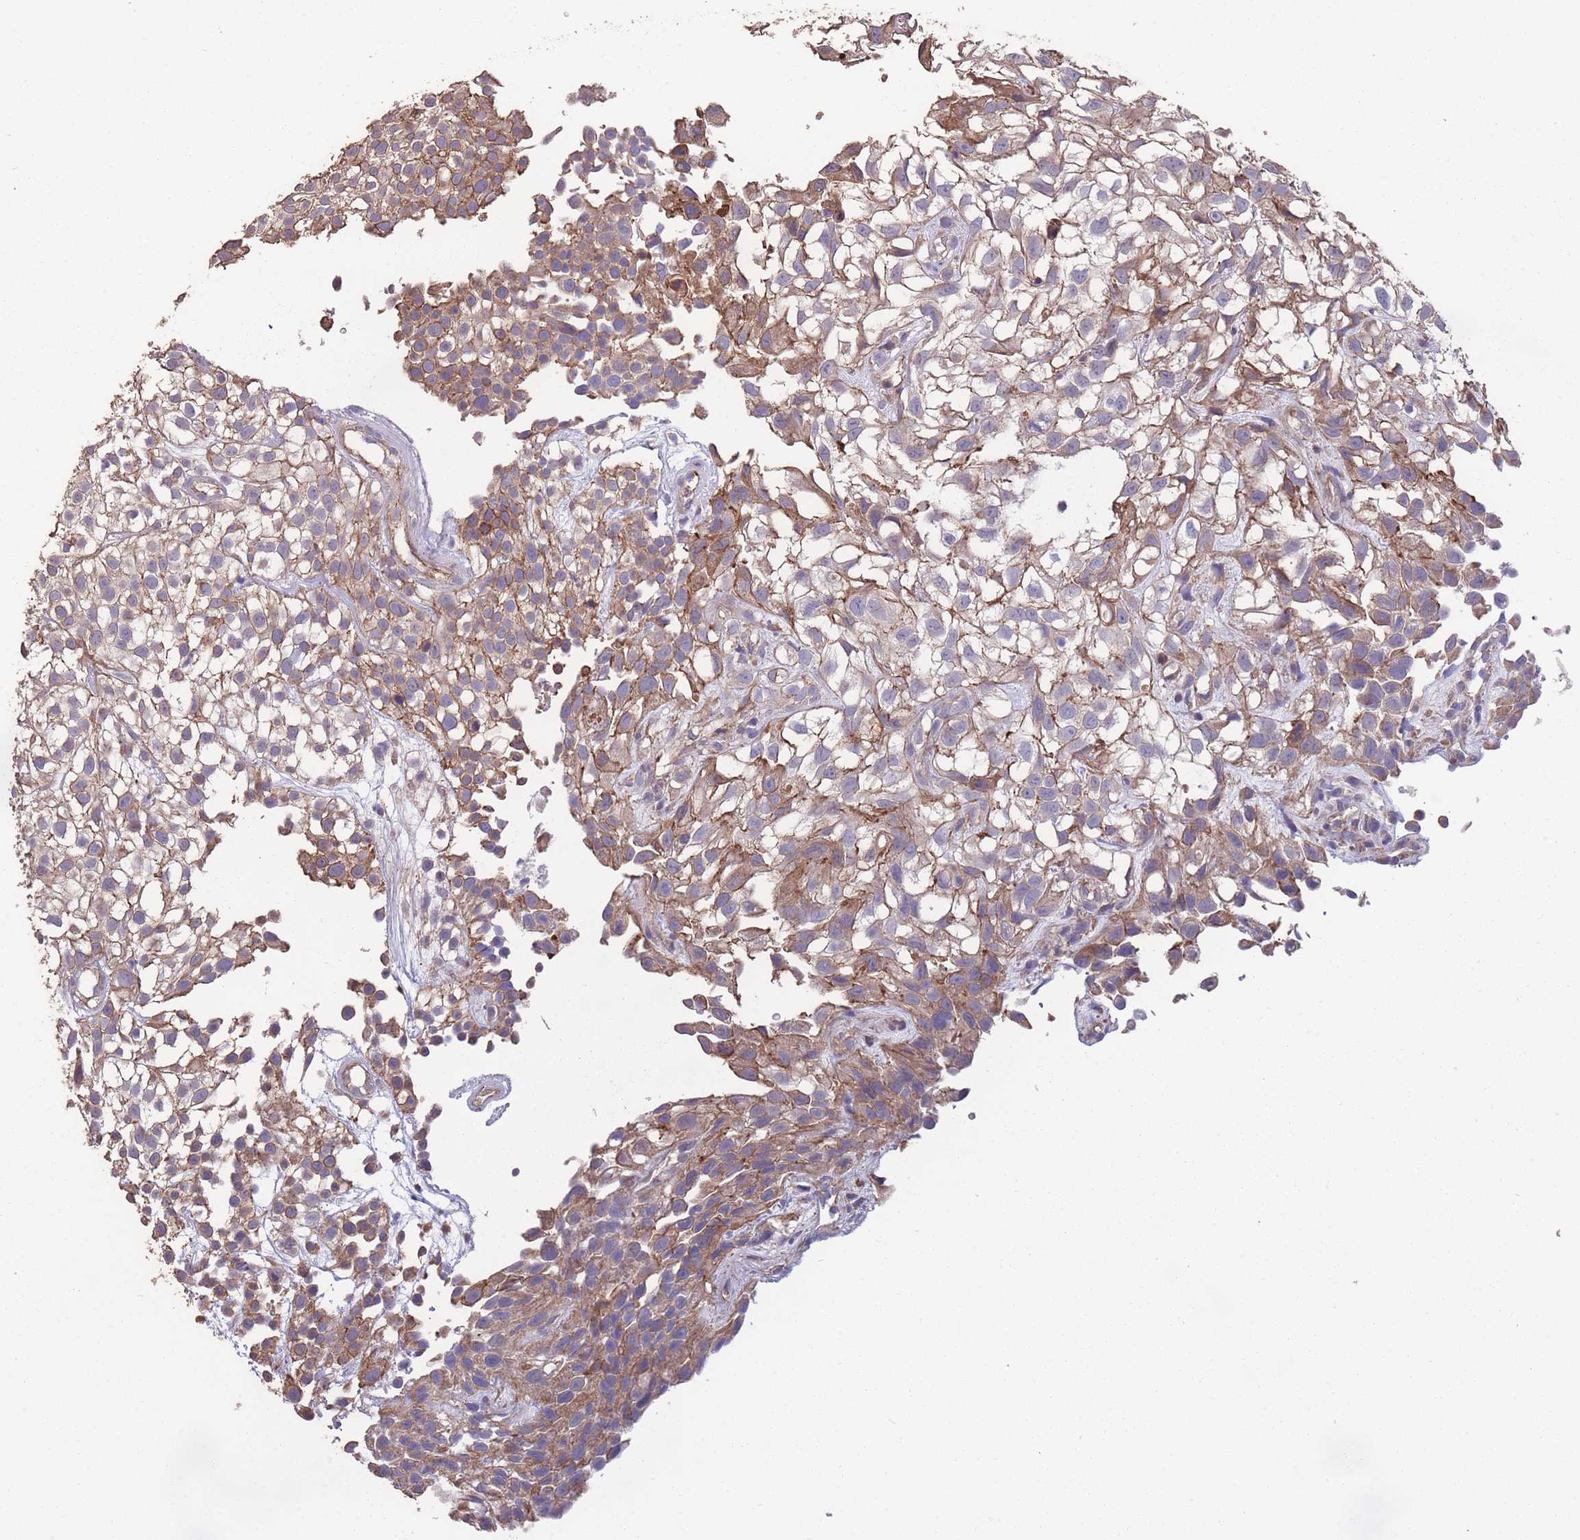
{"staining": {"intensity": "moderate", "quantity": "<25%", "location": "cytoplasmic/membranous"}, "tissue": "urothelial cancer", "cell_type": "Tumor cells", "image_type": "cancer", "snomed": [{"axis": "morphology", "description": "Urothelial carcinoma, High grade"}, {"axis": "topography", "description": "Urinary bladder"}], "caption": "IHC photomicrograph of neoplastic tissue: urothelial cancer stained using immunohistochemistry (IHC) reveals low levels of moderate protein expression localized specifically in the cytoplasmic/membranous of tumor cells, appearing as a cytoplasmic/membranous brown color.", "gene": "NUDT21", "patient": {"sex": "male", "age": 56}}